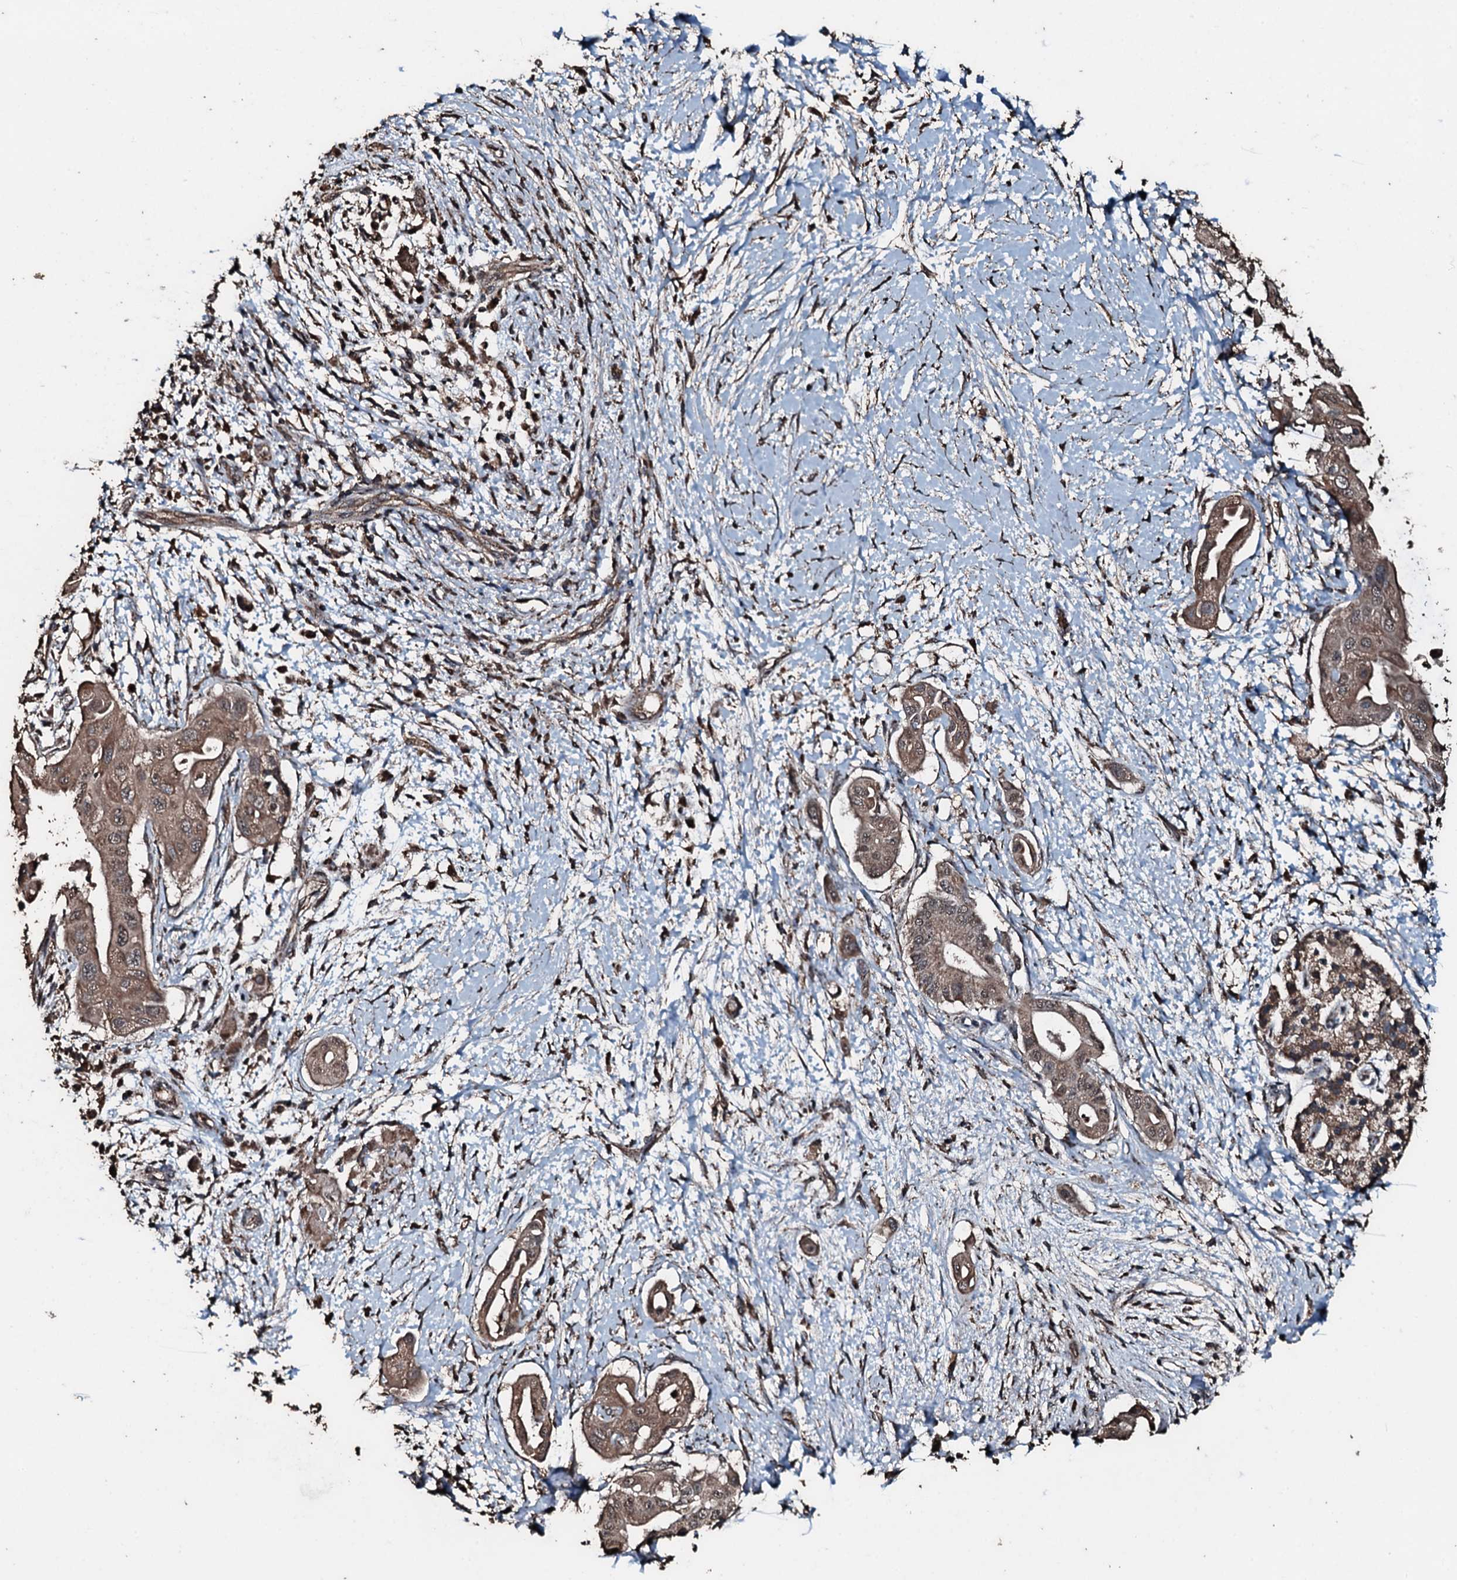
{"staining": {"intensity": "weak", "quantity": ">75%", "location": "cytoplasmic/membranous,nuclear"}, "tissue": "pancreatic cancer", "cell_type": "Tumor cells", "image_type": "cancer", "snomed": [{"axis": "morphology", "description": "Adenocarcinoma, NOS"}, {"axis": "topography", "description": "Pancreas"}], "caption": "This micrograph shows immunohistochemistry staining of human adenocarcinoma (pancreatic), with low weak cytoplasmic/membranous and nuclear positivity in about >75% of tumor cells.", "gene": "FAAP24", "patient": {"sex": "male", "age": 68}}